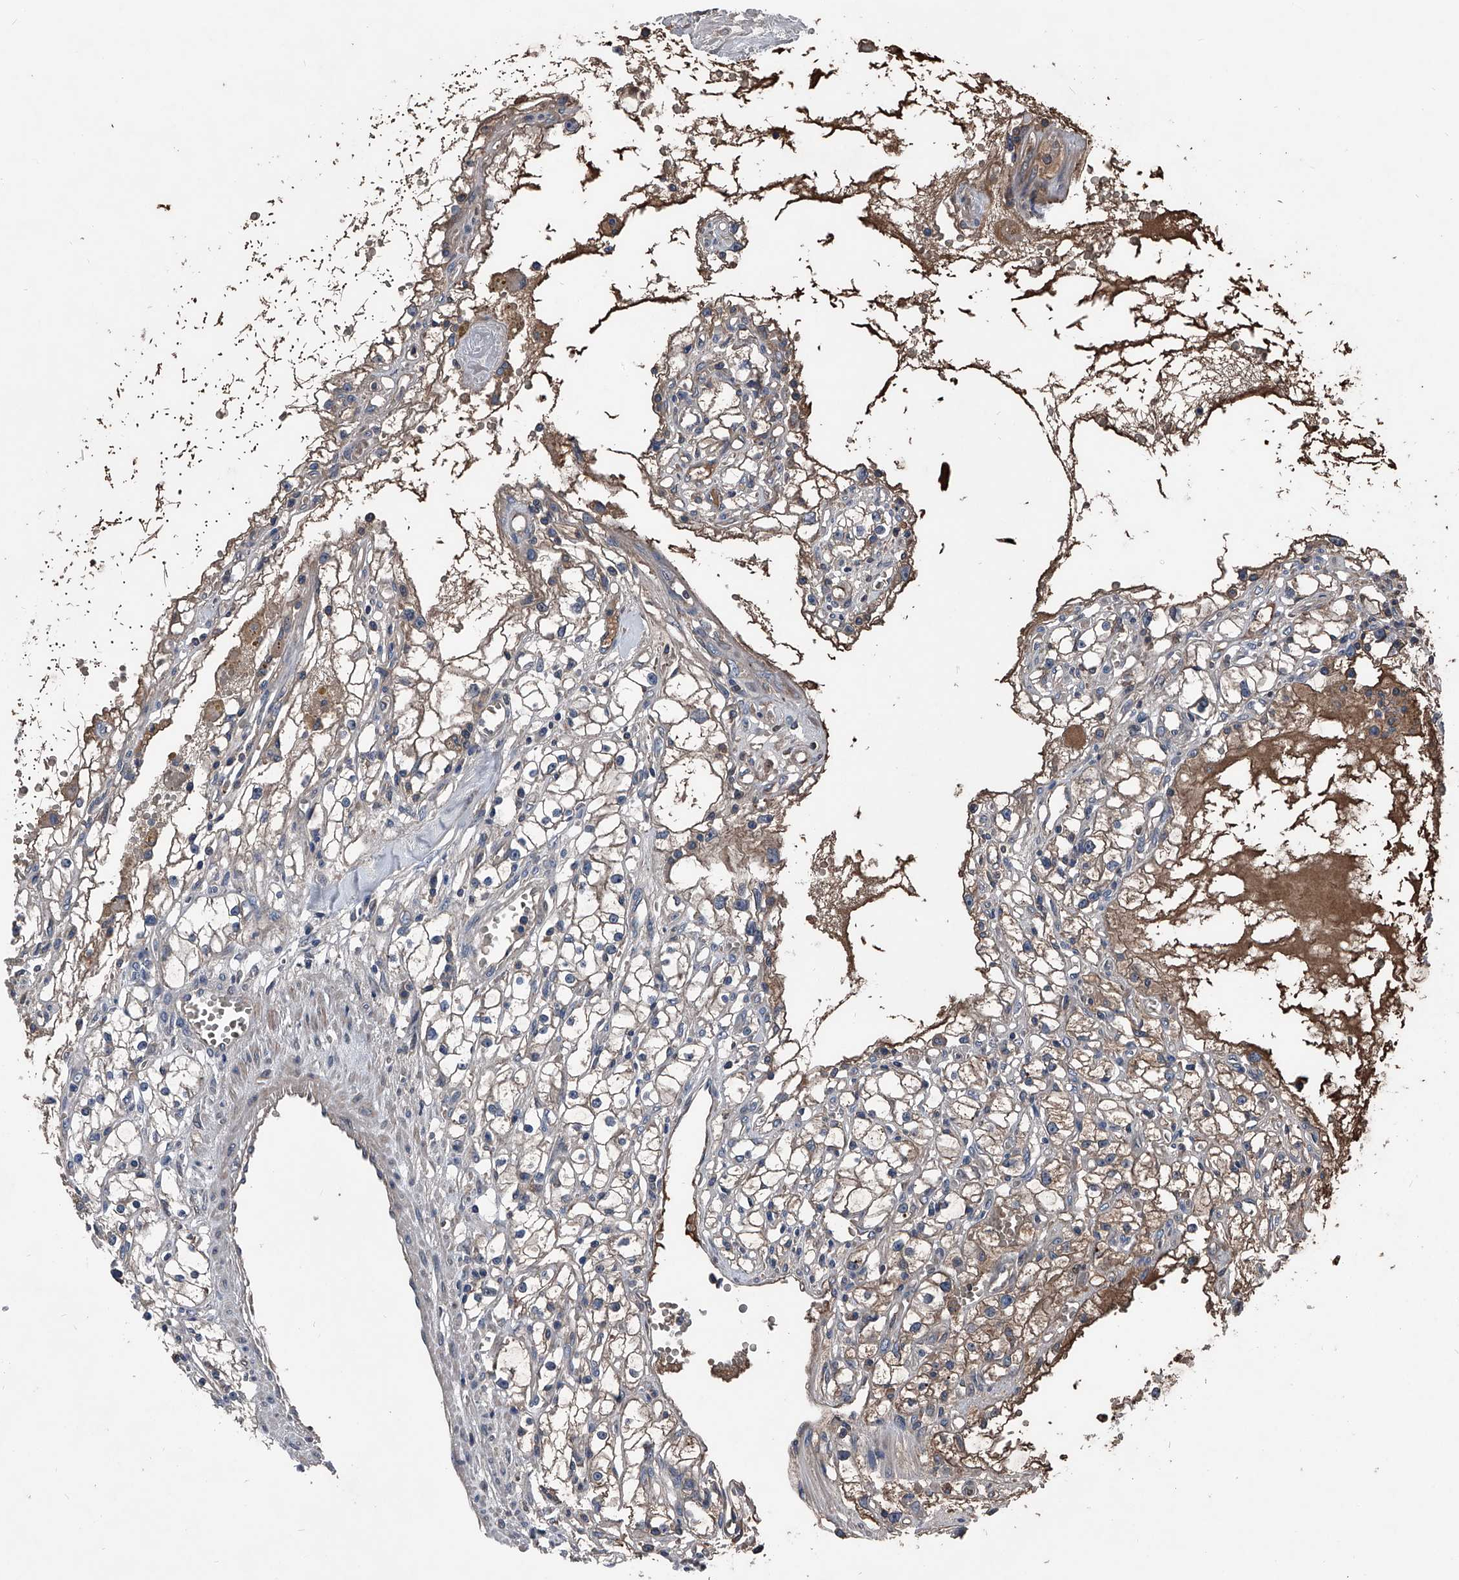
{"staining": {"intensity": "weak", "quantity": "25%-75%", "location": "cytoplasmic/membranous"}, "tissue": "renal cancer", "cell_type": "Tumor cells", "image_type": "cancer", "snomed": [{"axis": "morphology", "description": "Adenocarcinoma, NOS"}, {"axis": "topography", "description": "Kidney"}], "caption": "IHC micrograph of renal adenocarcinoma stained for a protein (brown), which shows low levels of weak cytoplasmic/membranous expression in approximately 25%-75% of tumor cells.", "gene": "KIF13A", "patient": {"sex": "male", "age": 56}}